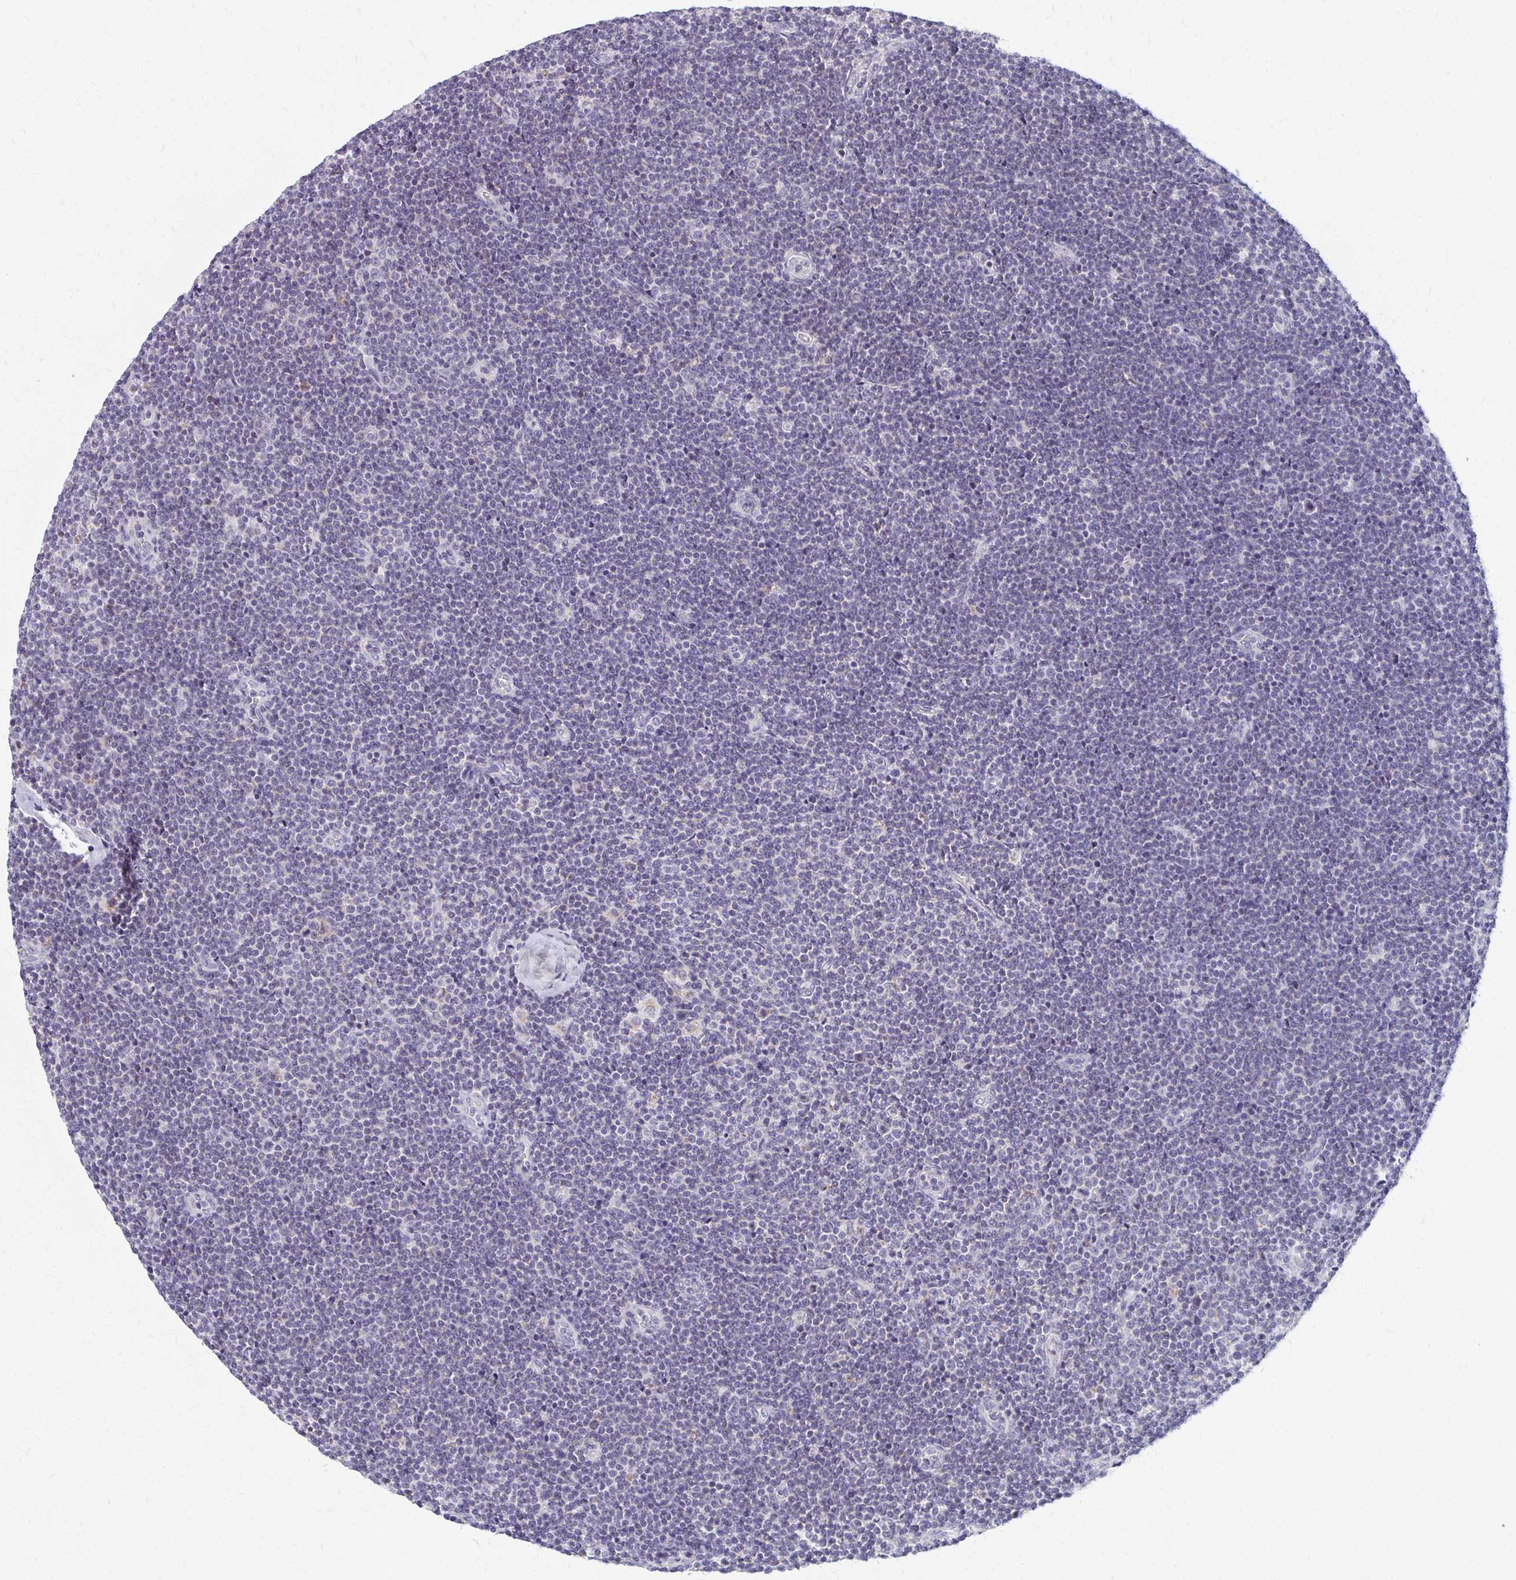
{"staining": {"intensity": "negative", "quantity": "none", "location": "none"}, "tissue": "lymphoma", "cell_type": "Tumor cells", "image_type": "cancer", "snomed": [{"axis": "morphology", "description": "Malignant lymphoma, non-Hodgkin's type, Low grade"}, {"axis": "topography", "description": "Lymph node"}], "caption": "Lymphoma was stained to show a protein in brown. There is no significant positivity in tumor cells.", "gene": "OR10V1", "patient": {"sex": "male", "age": 48}}